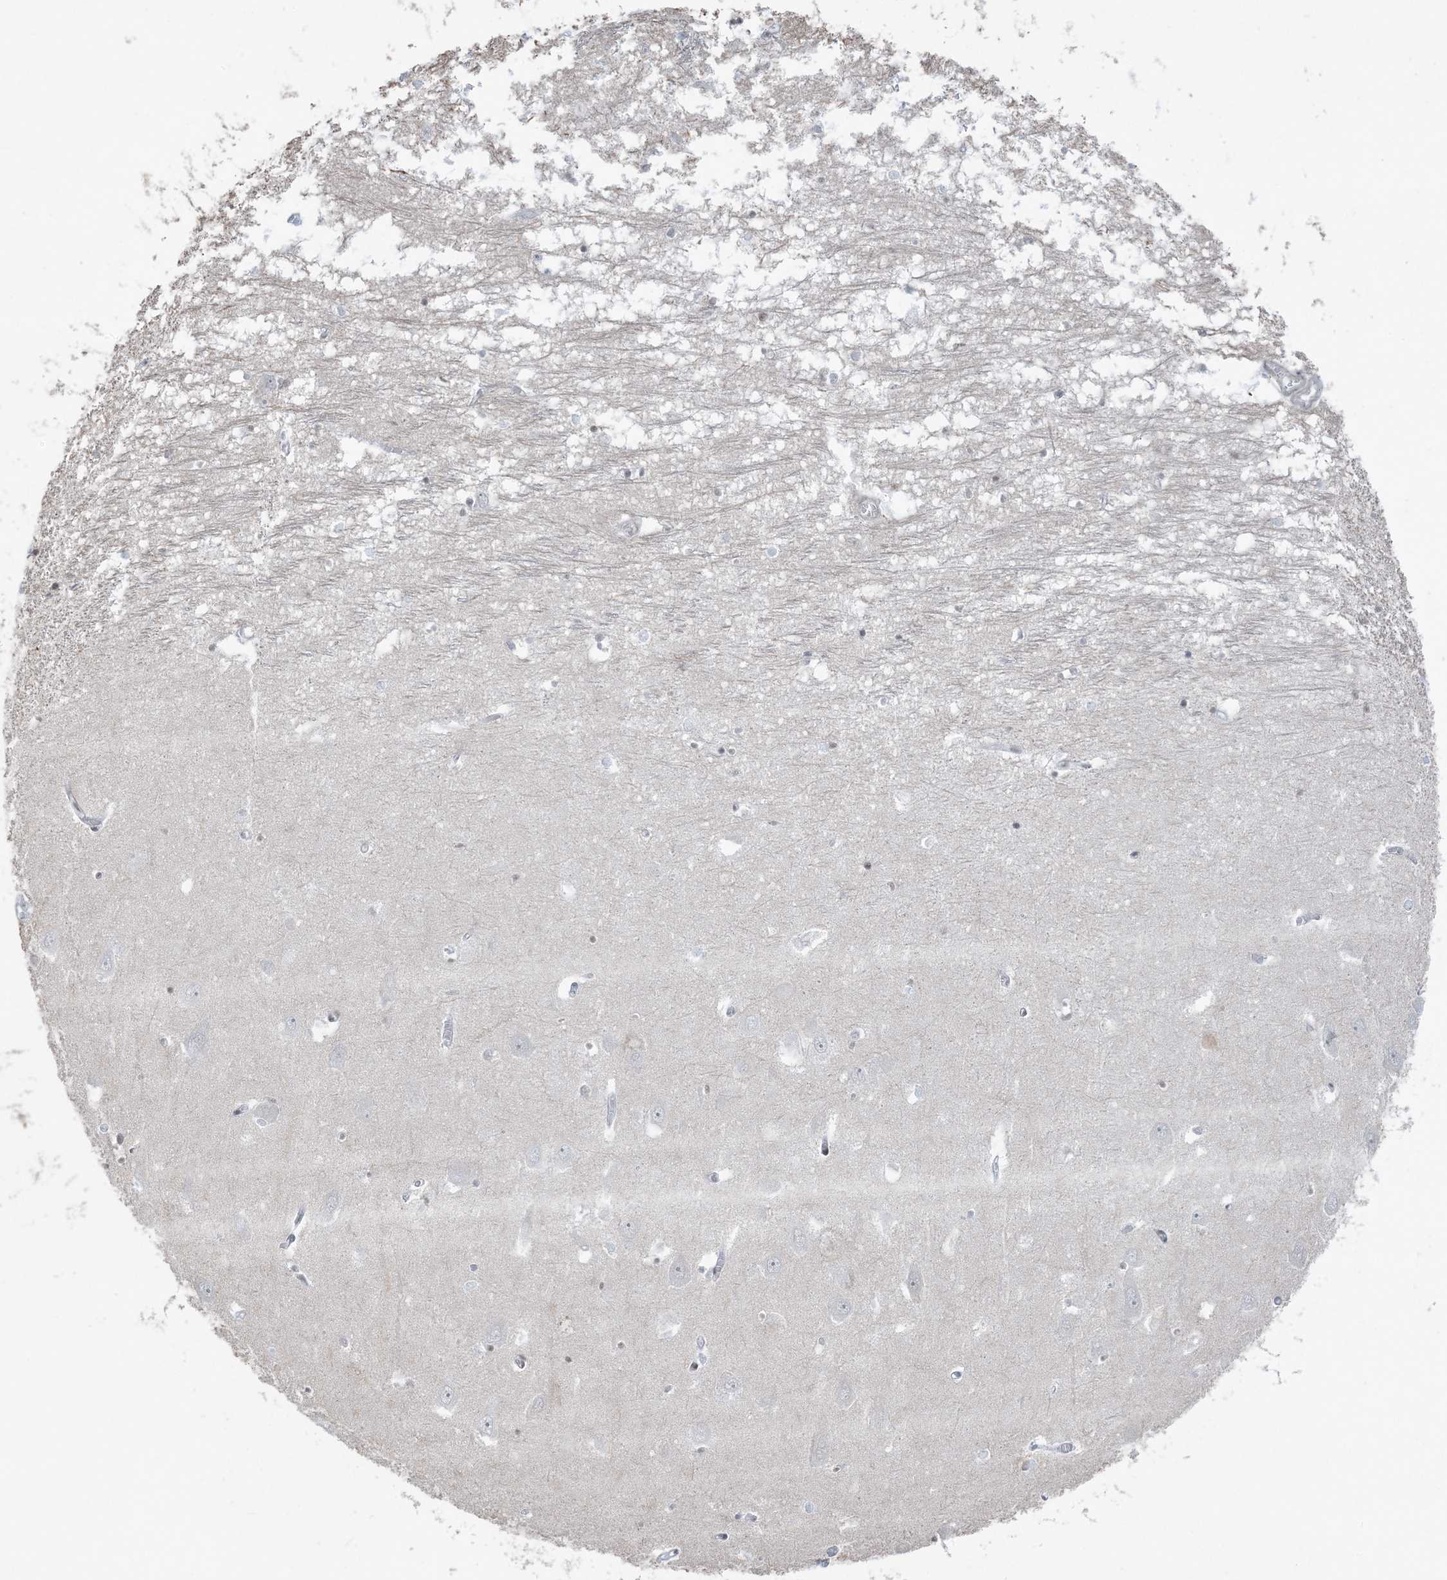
{"staining": {"intensity": "negative", "quantity": "none", "location": "none"}, "tissue": "hippocampus", "cell_type": "Glial cells", "image_type": "normal", "snomed": [{"axis": "morphology", "description": "Normal tissue, NOS"}, {"axis": "topography", "description": "Hippocampus"}], "caption": "Glial cells show no significant protein expression in normal hippocampus. The staining was performed using DAB to visualize the protein expression in brown, while the nuclei were stained in blue with hematoxylin (Magnification: 20x).", "gene": "ZNF787", "patient": {"sex": "male", "age": 70}}